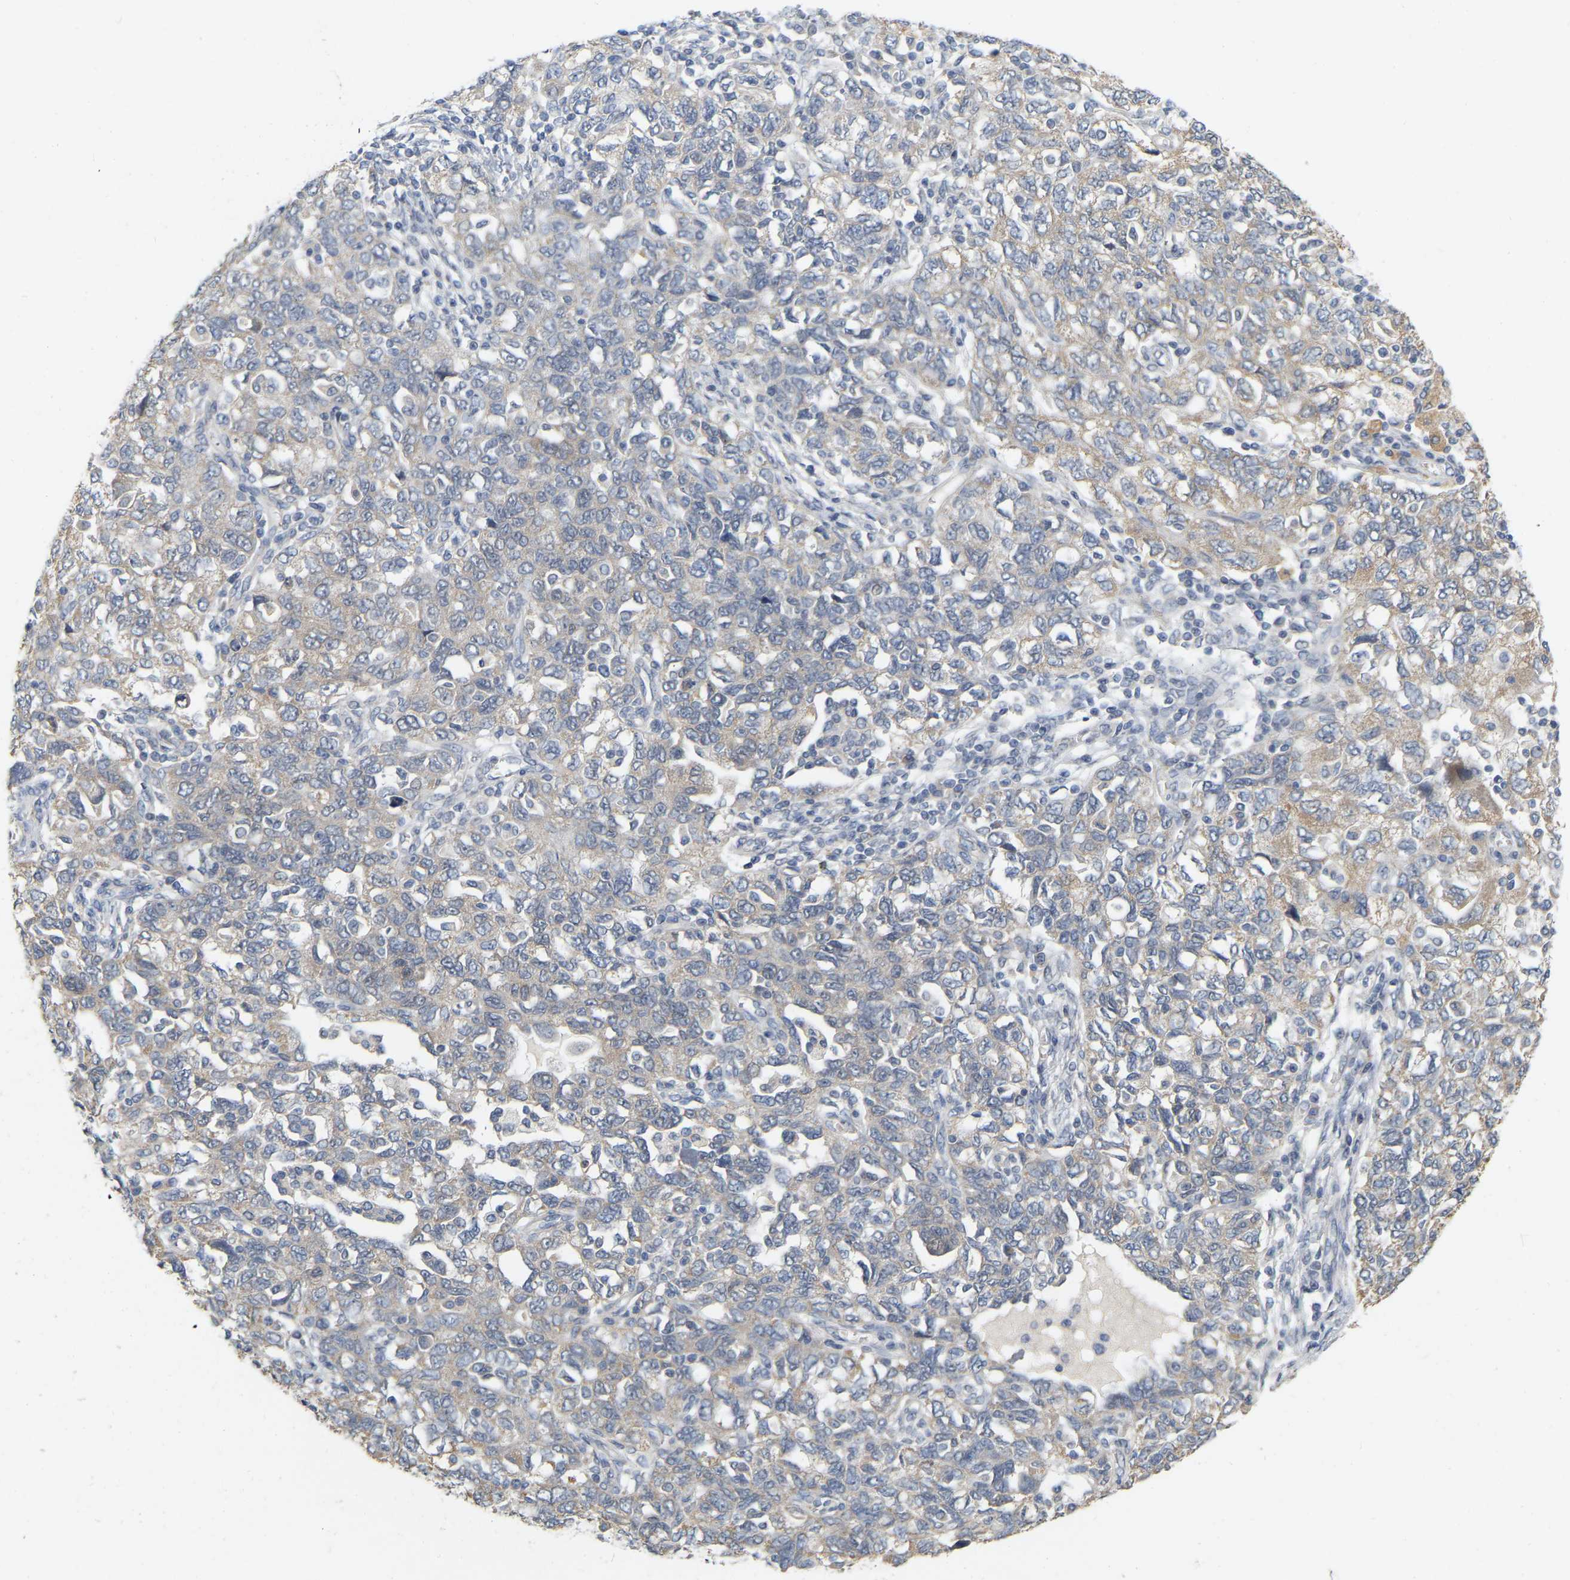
{"staining": {"intensity": "moderate", "quantity": "25%-75%", "location": "cytoplasmic/membranous"}, "tissue": "ovarian cancer", "cell_type": "Tumor cells", "image_type": "cancer", "snomed": [{"axis": "morphology", "description": "Carcinoma, NOS"}, {"axis": "morphology", "description": "Cystadenocarcinoma, serous, NOS"}, {"axis": "topography", "description": "Ovary"}], "caption": "Ovarian cancer (serous cystadenocarcinoma) was stained to show a protein in brown. There is medium levels of moderate cytoplasmic/membranous expression in approximately 25%-75% of tumor cells.", "gene": "SSH1", "patient": {"sex": "female", "age": 69}}